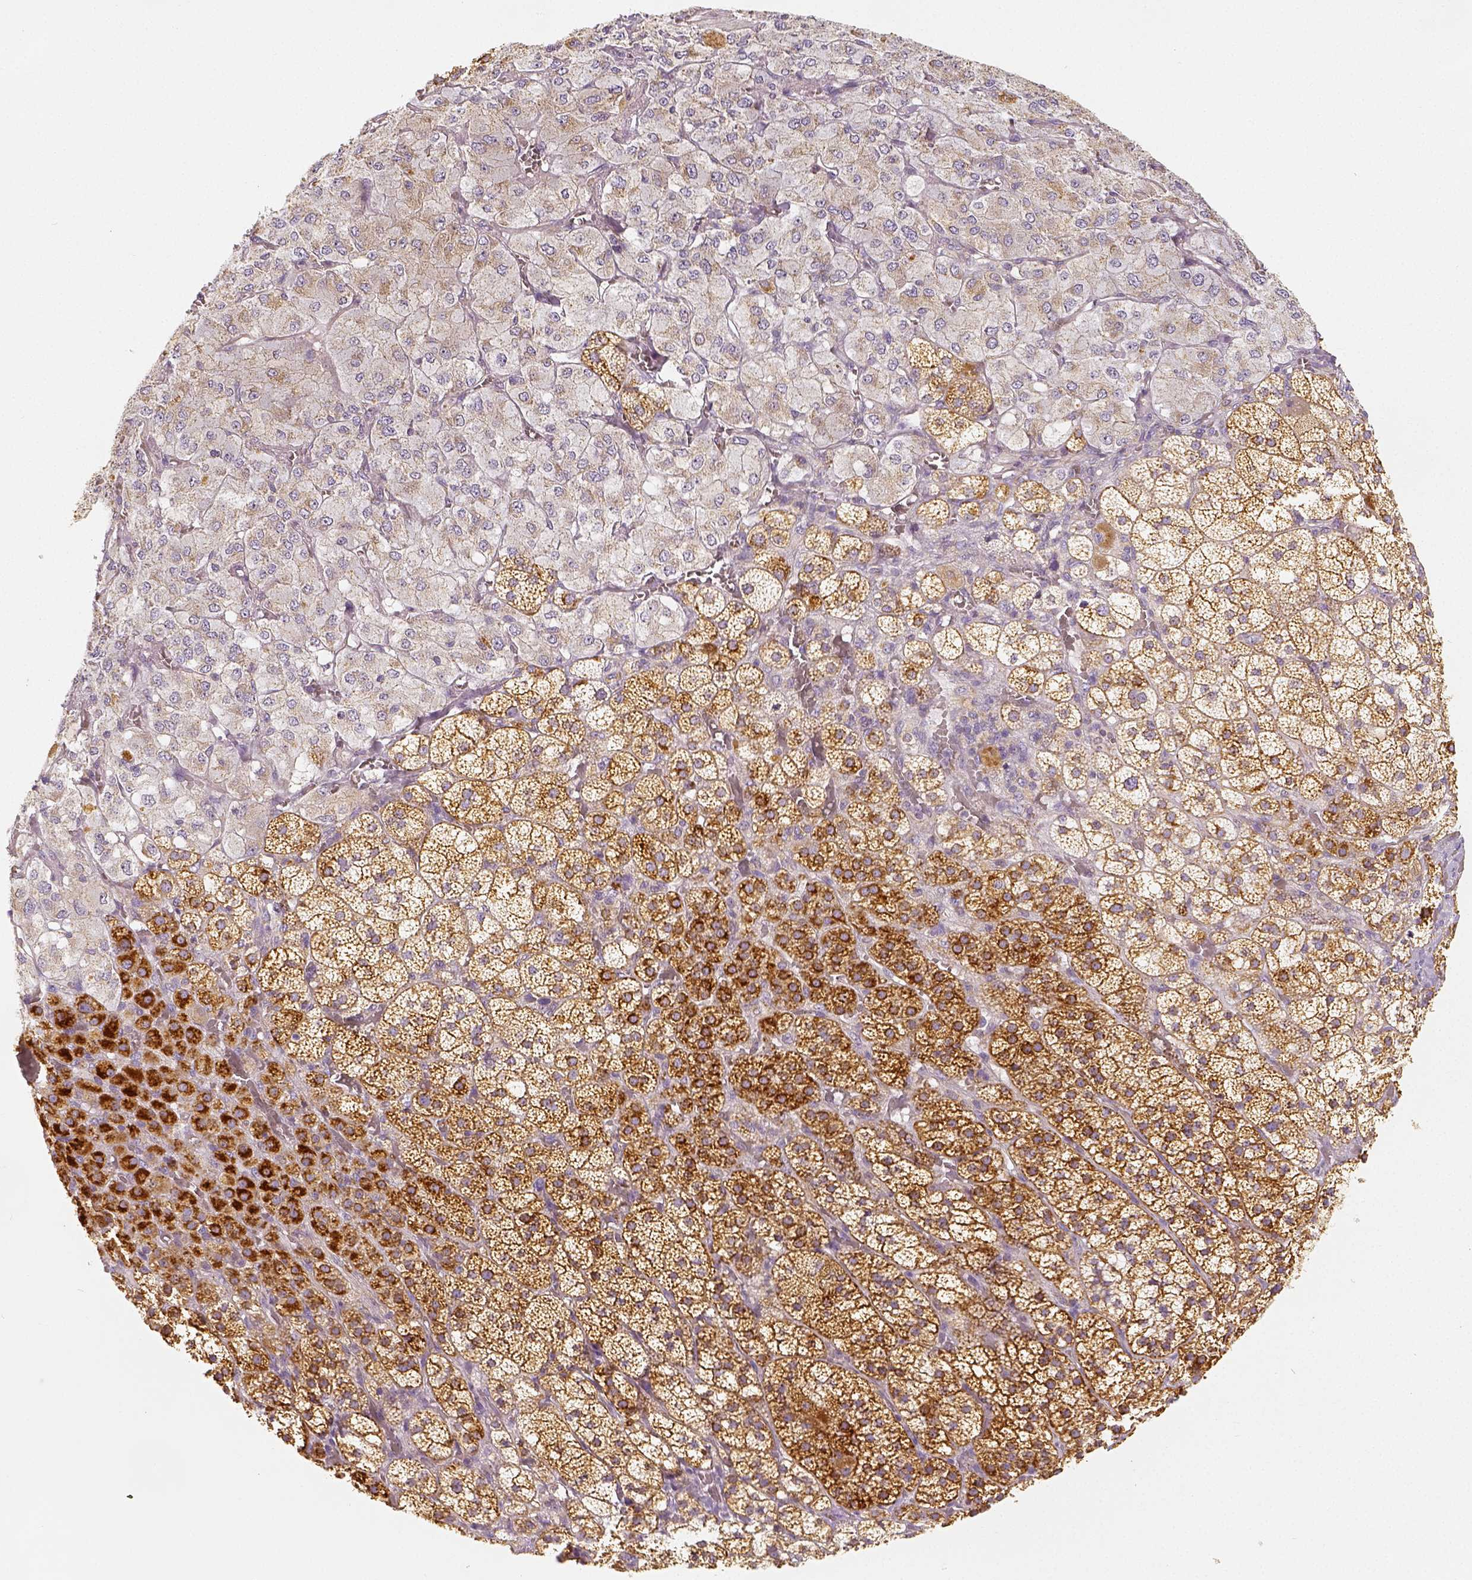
{"staining": {"intensity": "strong", "quantity": "25%-75%", "location": "cytoplasmic/membranous"}, "tissue": "adrenal gland", "cell_type": "Glandular cells", "image_type": "normal", "snomed": [{"axis": "morphology", "description": "Normal tissue, NOS"}, {"axis": "topography", "description": "Adrenal gland"}], "caption": "Immunohistochemistry image of normal human adrenal gland stained for a protein (brown), which demonstrates high levels of strong cytoplasmic/membranous staining in about 25%-75% of glandular cells.", "gene": "PGAM5", "patient": {"sex": "female", "age": 60}}